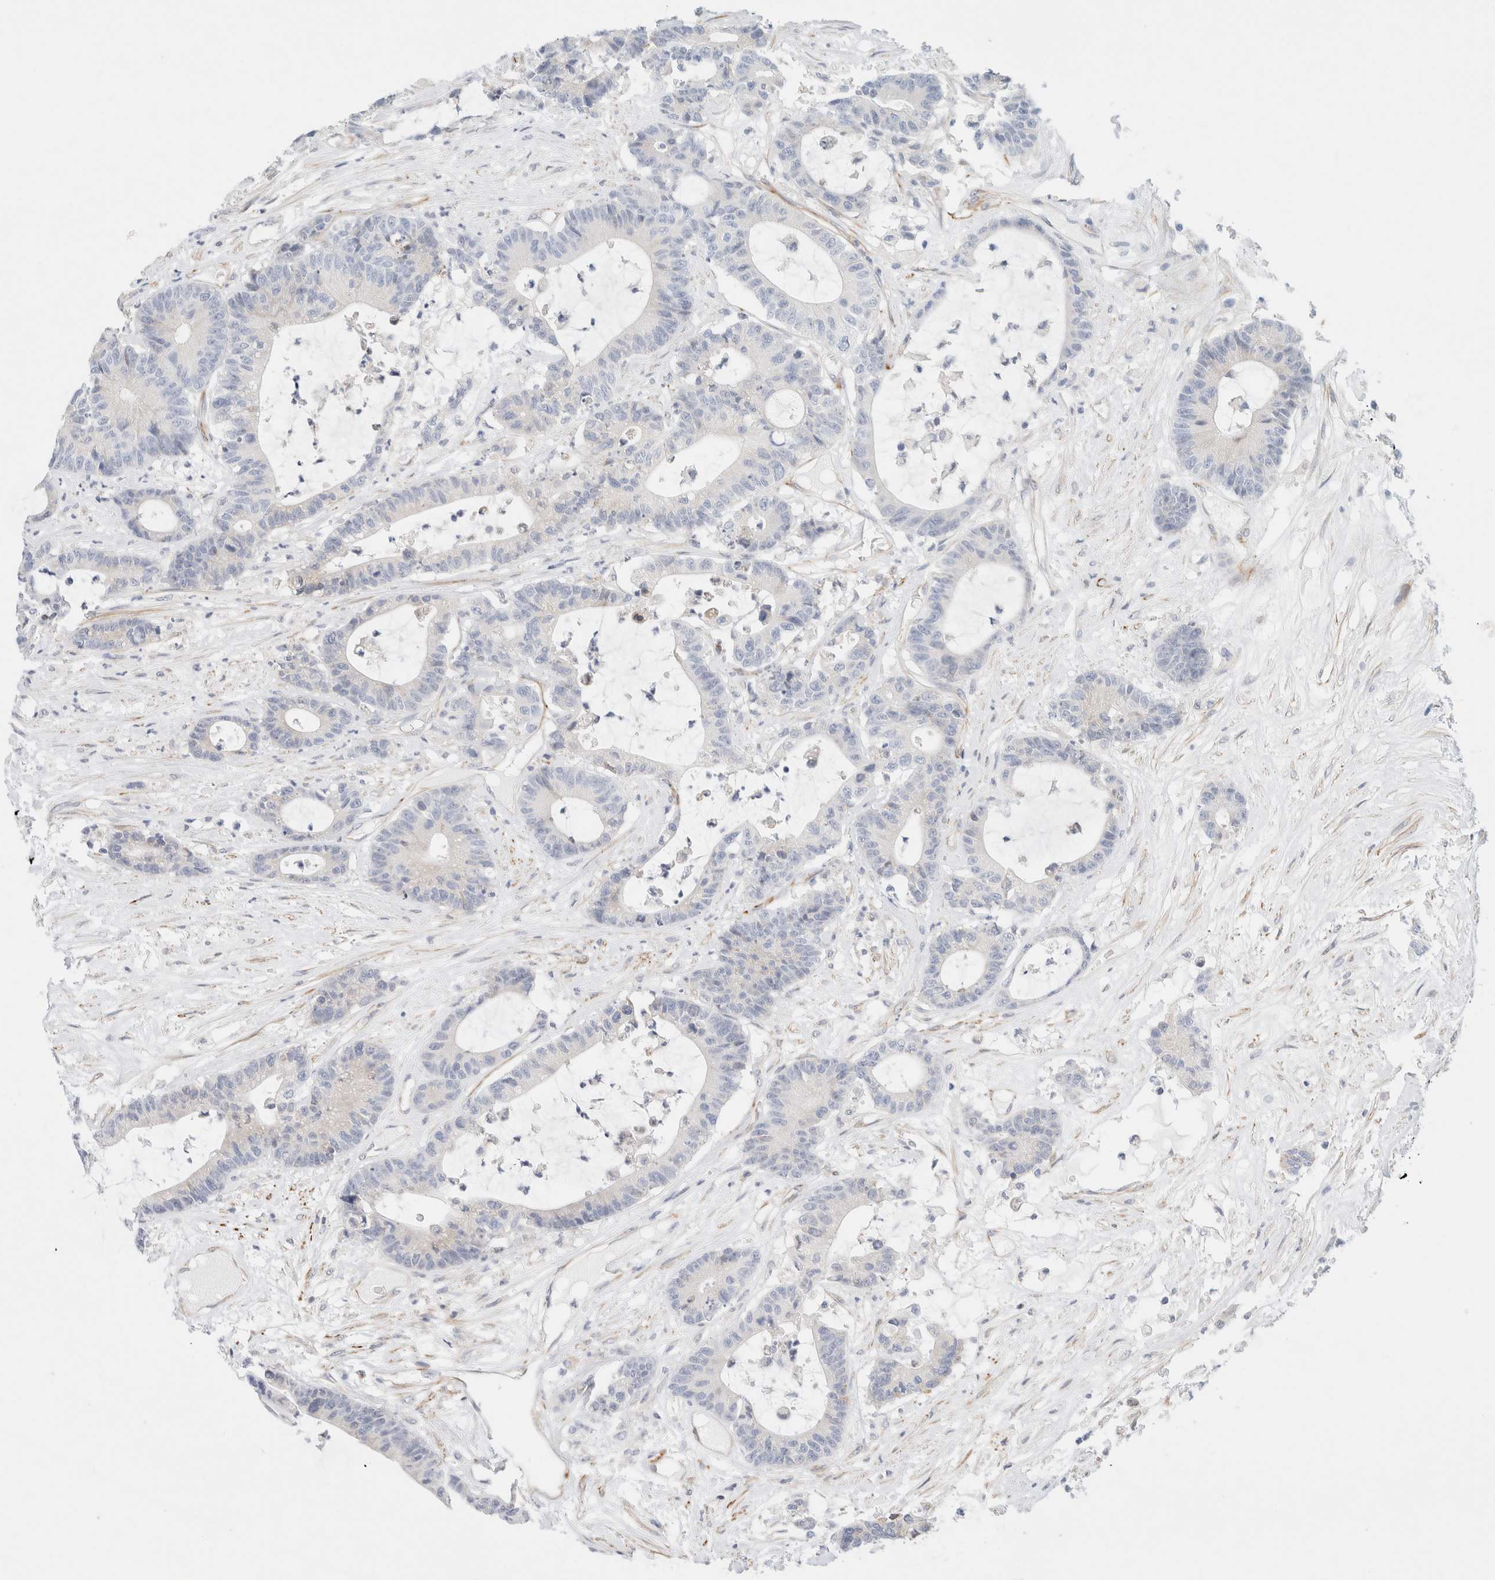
{"staining": {"intensity": "negative", "quantity": "none", "location": "none"}, "tissue": "colorectal cancer", "cell_type": "Tumor cells", "image_type": "cancer", "snomed": [{"axis": "morphology", "description": "Adenocarcinoma, NOS"}, {"axis": "topography", "description": "Colon"}], "caption": "A micrograph of human colorectal adenocarcinoma is negative for staining in tumor cells.", "gene": "SLC25A48", "patient": {"sex": "female", "age": 84}}